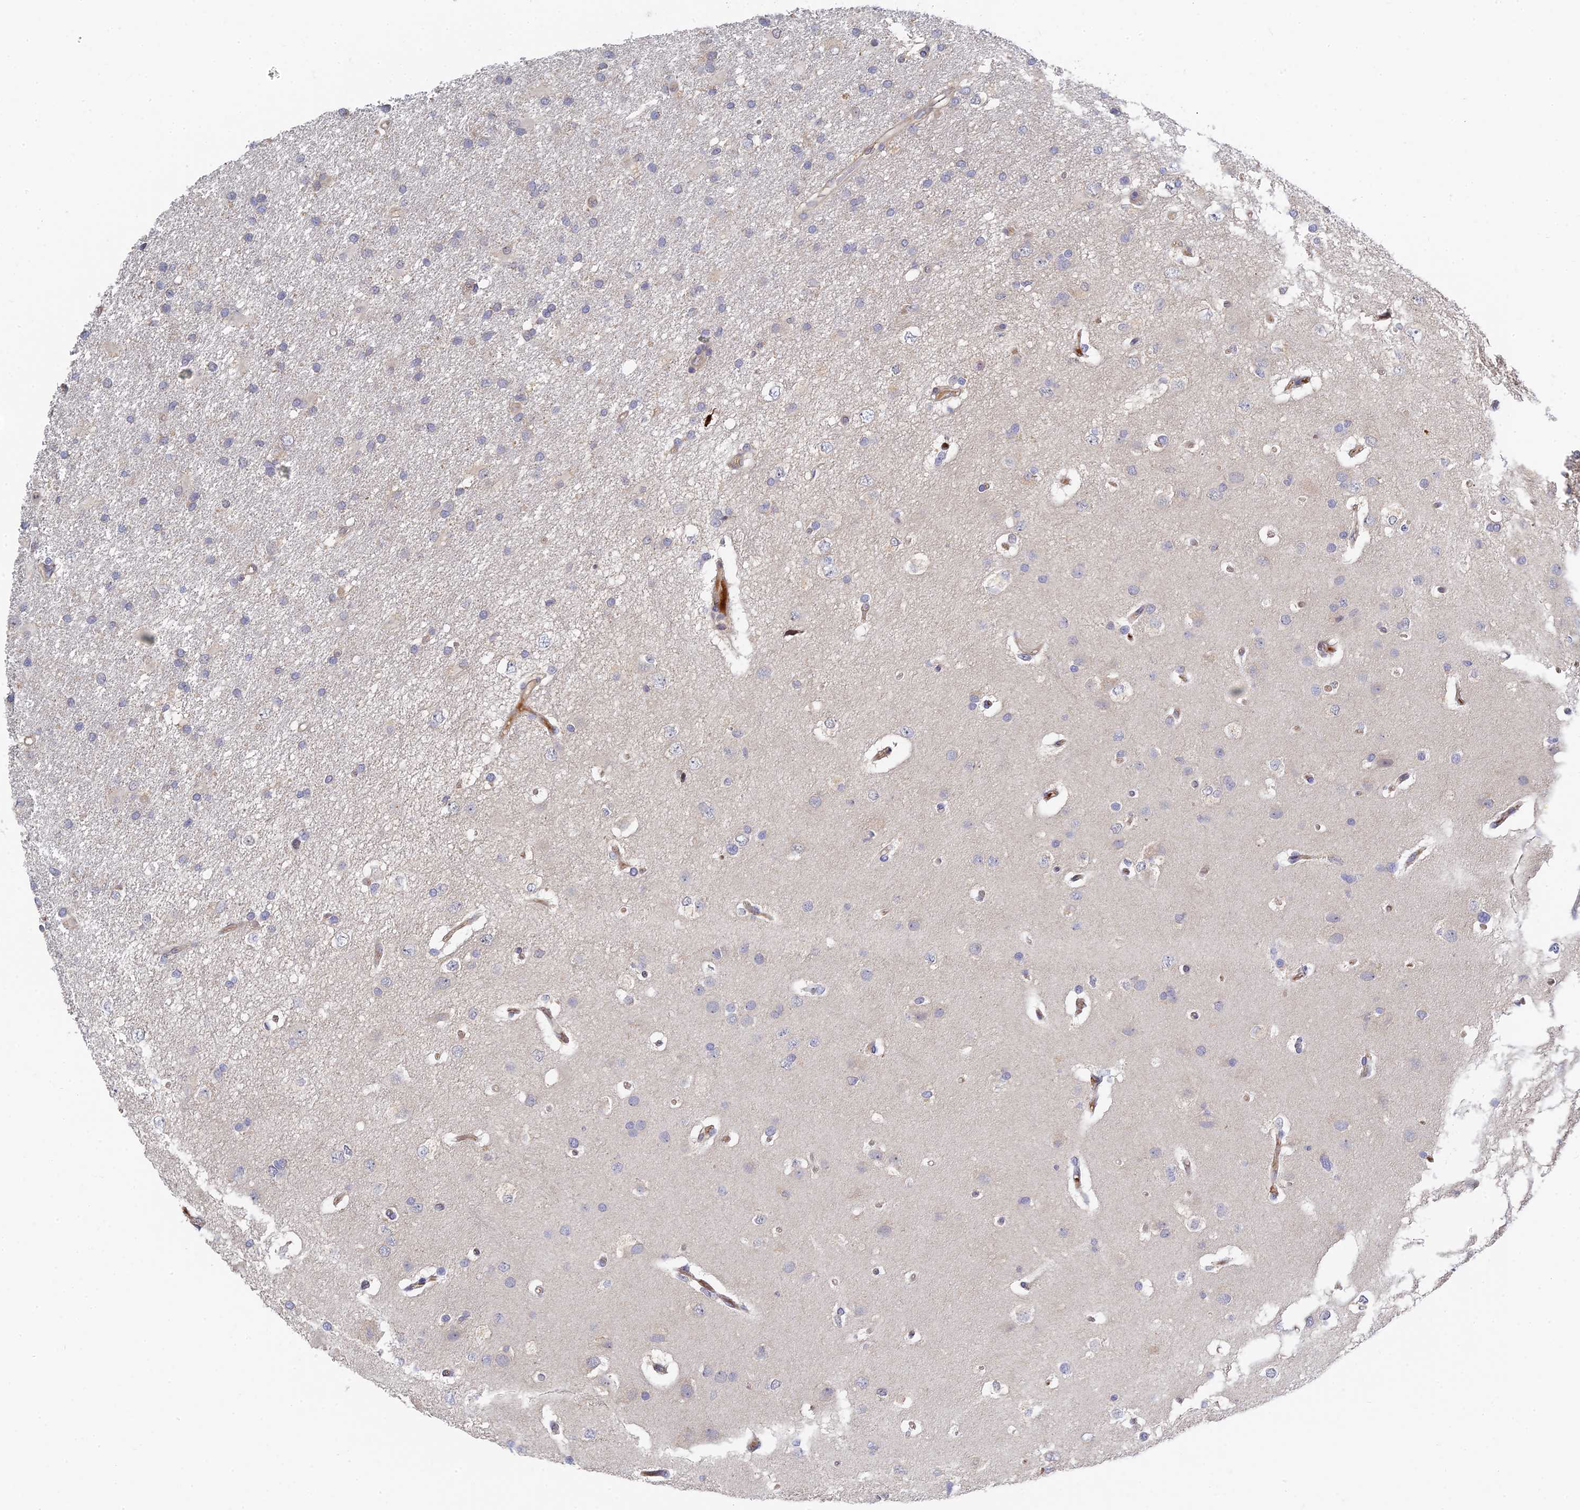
{"staining": {"intensity": "negative", "quantity": "none", "location": "none"}, "tissue": "glioma", "cell_type": "Tumor cells", "image_type": "cancer", "snomed": [{"axis": "morphology", "description": "Glioma, malignant, High grade"}, {"axis": "topography", "description": "Brain"}], "caption": "IHC photomicrograph of neoplastic tissue: high-grade glioma (malignant) stained with DAB displays no significant protein staining in tumor cells.", "gene": "SPATA5L1", "patient": {"sex": "male", "age": 77}}